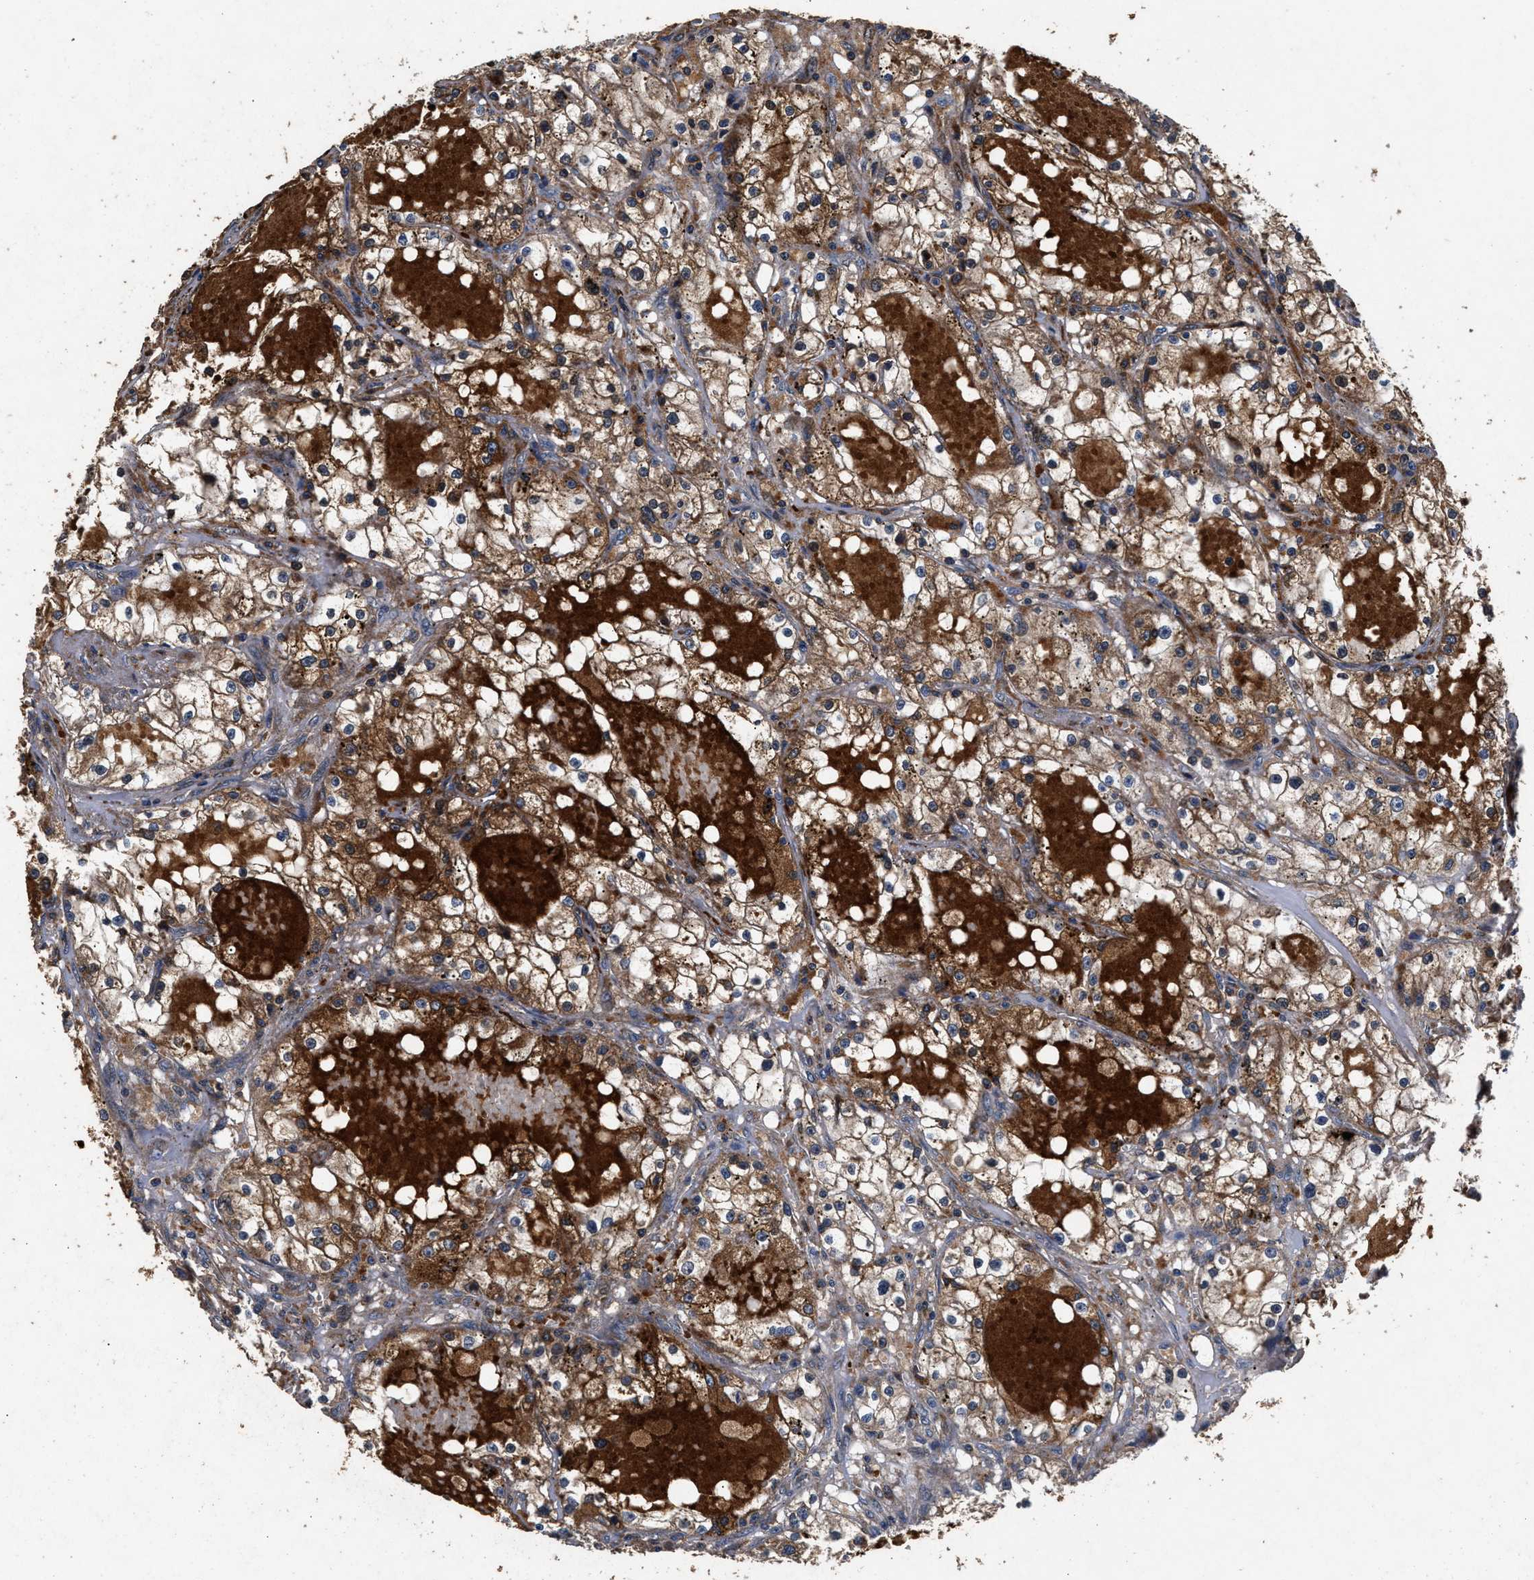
{"staining": {"intensity": "moderate", "quantity": ">75%", "location": "cytoplasmic/membranous"}, "tissue": "renal cancer", "cell_type": "Tumor cells", "image_type": "cancer", "snomed": [{"axis": "morphology", "description": "Adenocarcinoma, NOS"}, {"axis": "topography", "description": "Kidney"}], "caption": "This is an image of IHC staining of renal cancer, which shows moderate positivity in the cytoplasmic/membranous of tumor cells.", "gene": "NFKB2", "patient": {"sex": "male", "age": 56}}